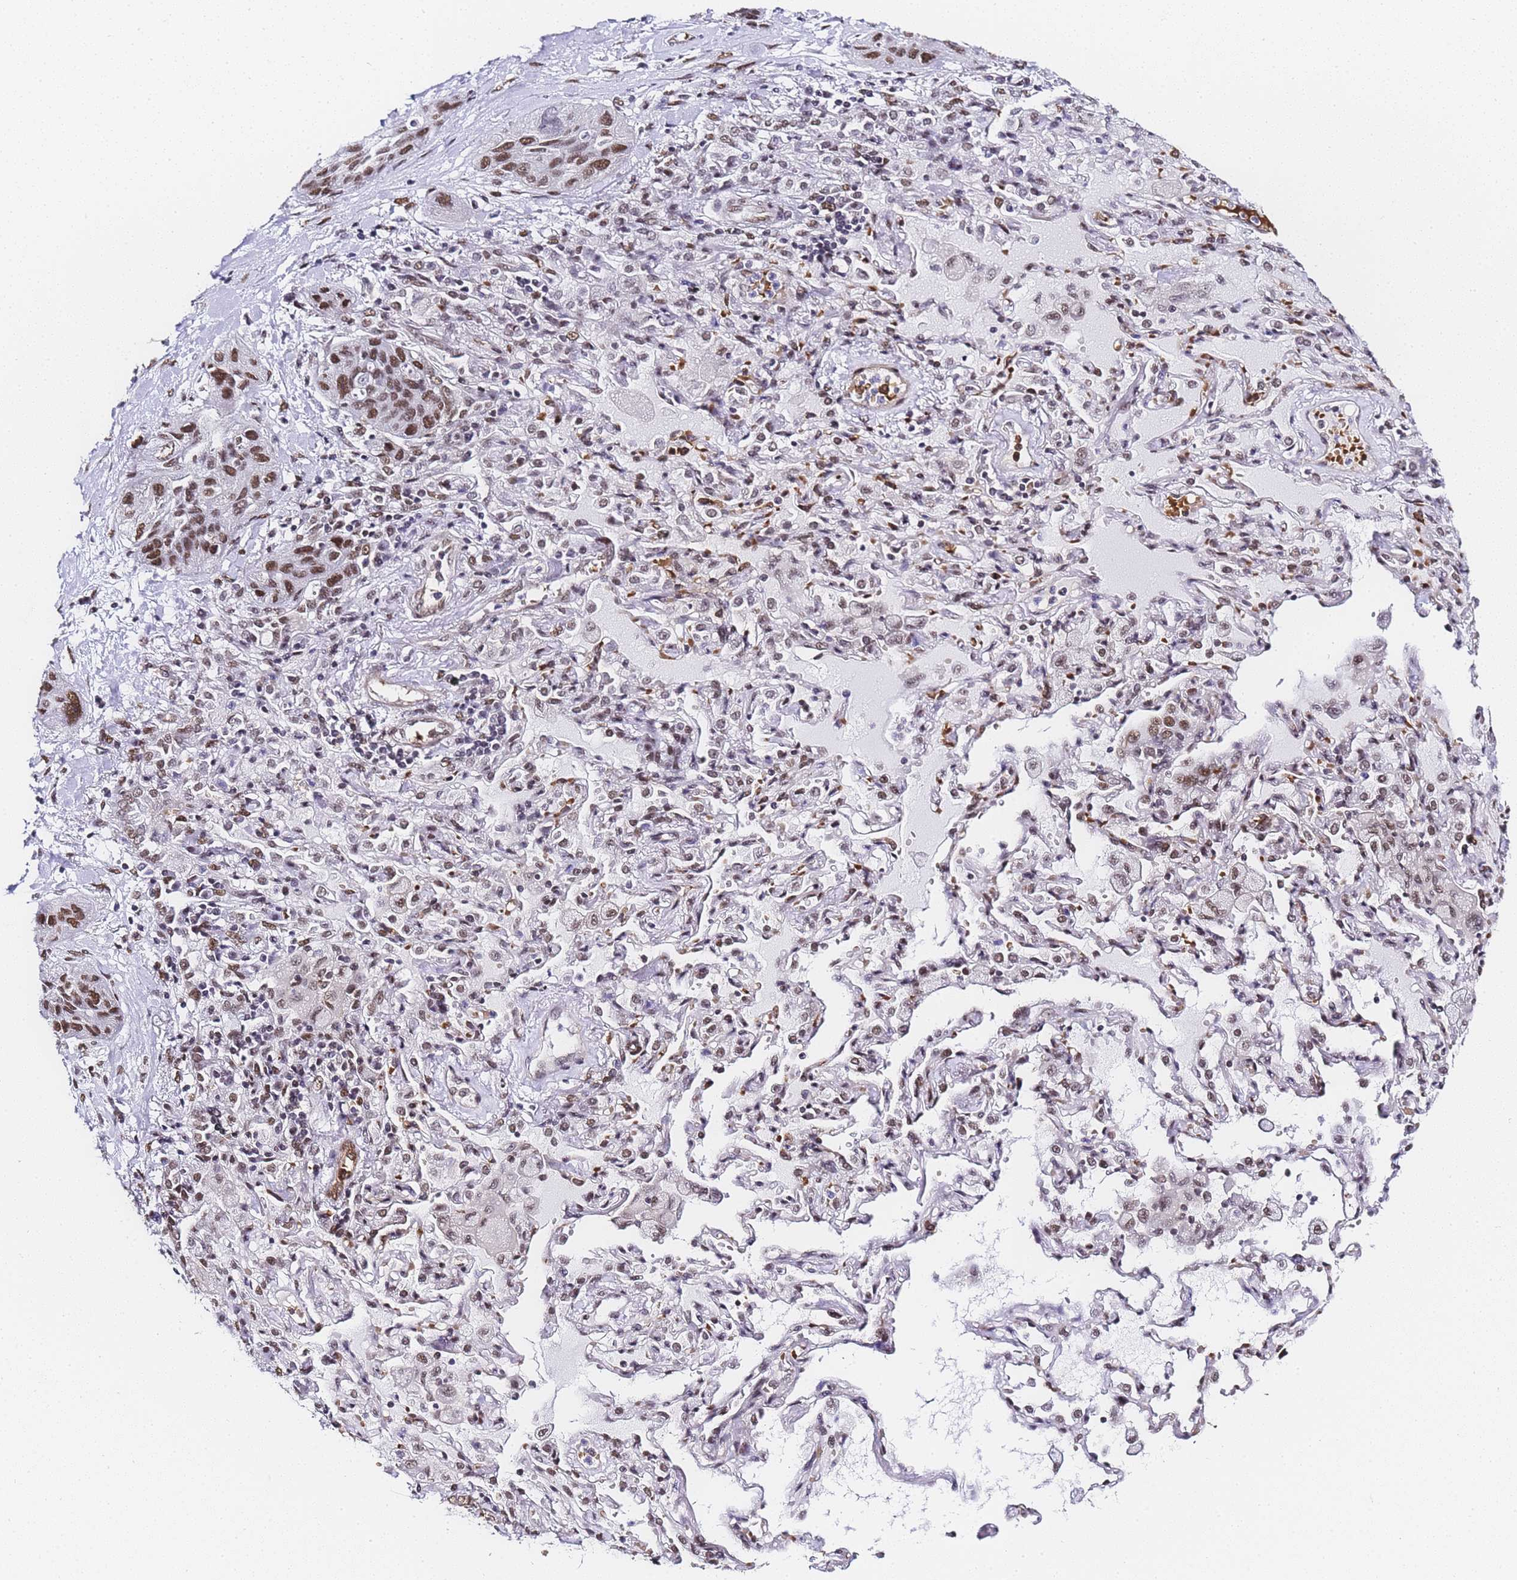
{"staining": {"intensity": "moderate", "quantity": ">75%", "location": "nuclear"}, "tissue": "lung cancer", "cell_type": "Tumor cells", "image_type": "cancer", "snomed": [{"axis": "morphology", "description": "Squamous cell carcinoma, NOS"}, {"axis": "topography", "description": "Lung"}], "caption": "Protein expression analysis of squamous cell carcinoma (lung) shows moderate nuclear expression in about >75% of tumor cells.", "gene": "POLR1A", "patient": {"sex": "female", "age": 70}}